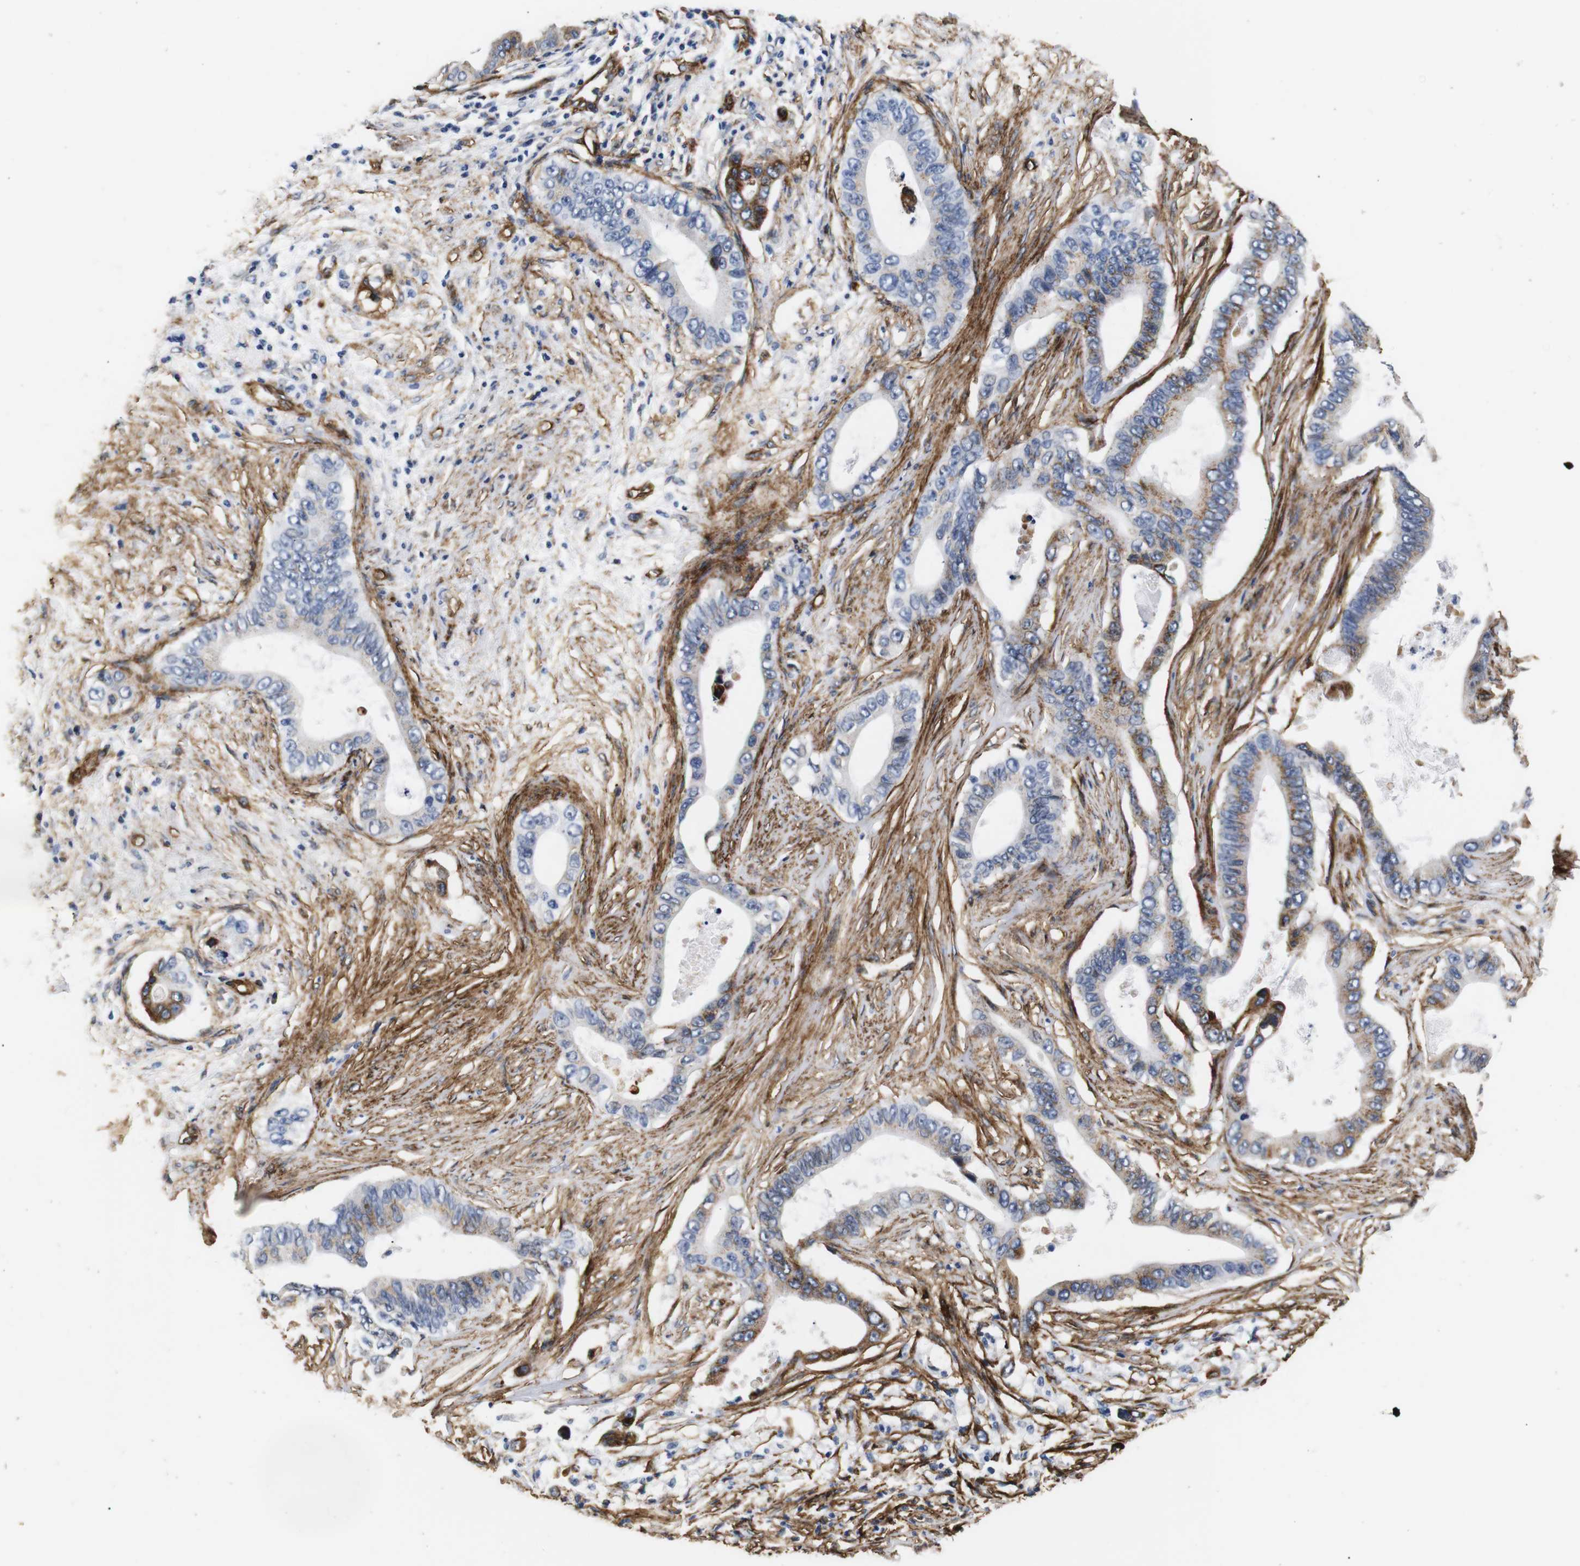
{"staining": {"intensity": "moderate", "quantity": "<25%", "location": "cytoplasmic/membranous"}, "tissue": "pancreatic cancer", "cell_type": "Tumor cells", "image_type": "cancer", "snomed": [{"axis": "morphology", "description": "Adenocarcinoma, NOS"}, {"axis": "topography", "description": "Pancreas"}], "caption": "Immunohistochemistry of human pancreatic cancer (adenocarcinoma) reveals low levels of moderate cytoplasmic/membranous expression in about <25% of tumor cells.", "gene": "CAV2", "patient": {"sex": "male", "age": 77}}